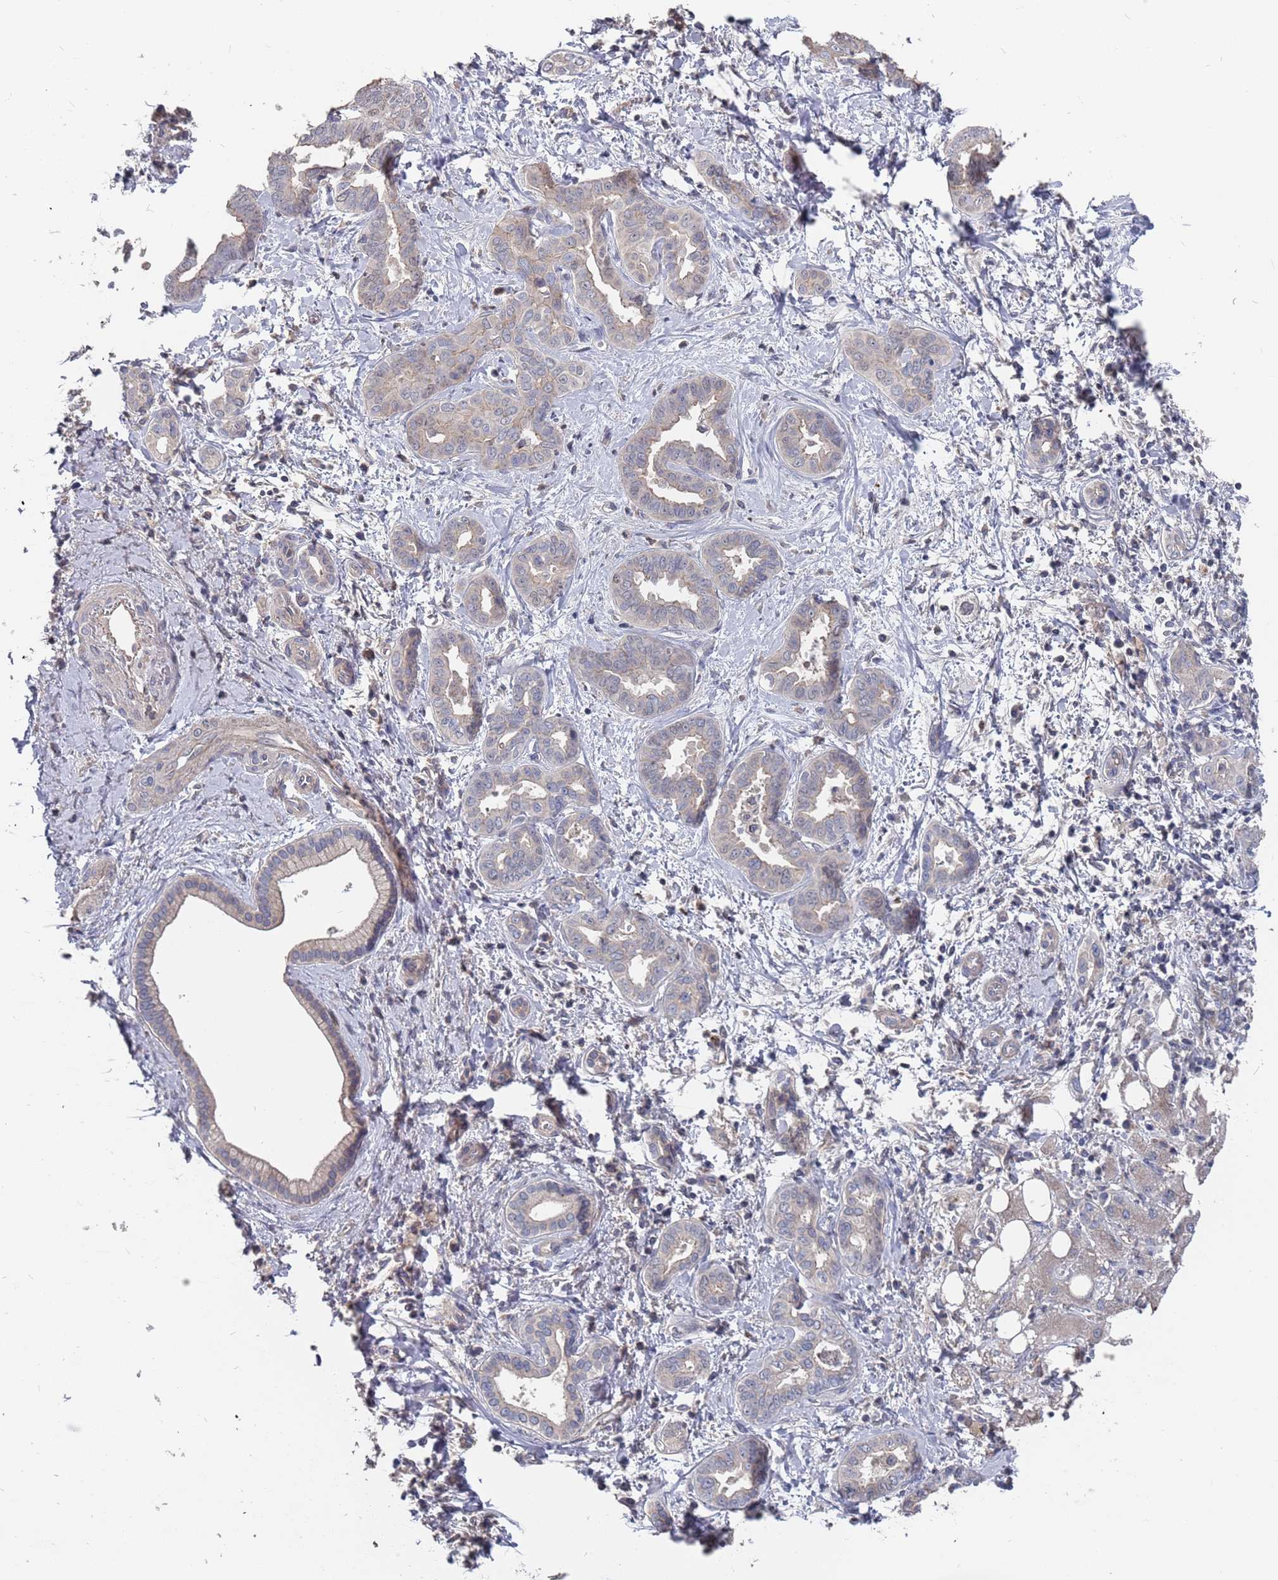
{"staining": {"intensity": "negative", "quantity": "none", "location": "none"}, "tissue": "liver cancer", "cell_type": "Tumor cells", "image_type": "cancer", "snomed": [{"axis": "morphology", "description": "Cholangiocarcinoma"}, {"axis": "topography", "description": "Liver"}], "caption": "Tumor cells show no significant positivity in liver cancer.", "gene": "TCEANC2", "patient": {"sex": "female", "age": 77}}